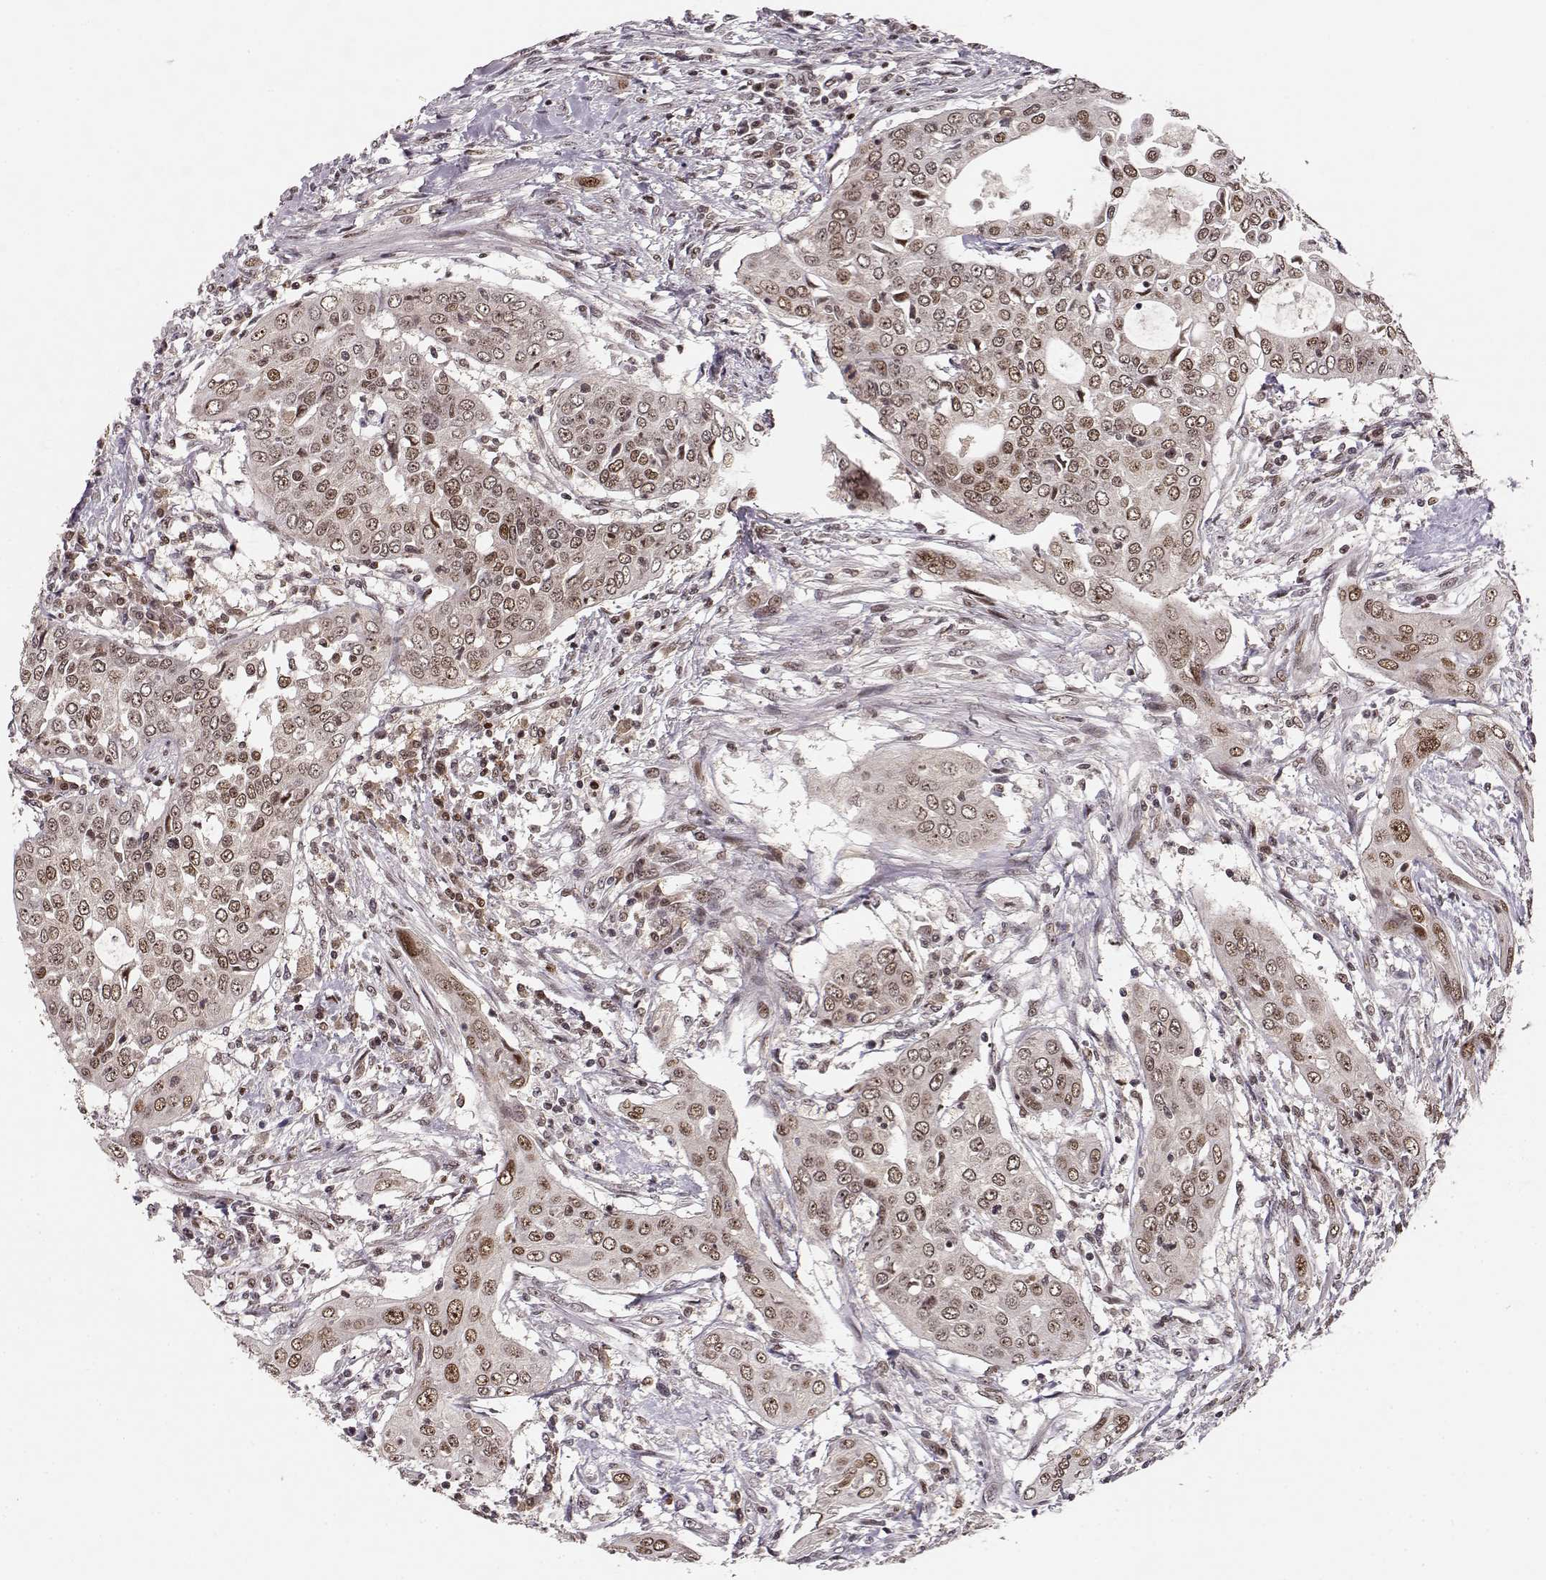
{"staining": {"intensity": "strong", "quantity": "25%-75%", "location": "nuclear"}, "tissue": "urothelial cancer", "cell_type": "Tumor cells", "image_type": "cancer", "snomed": [{"axis": "morphology", "description": "Urothelial carcinoma, High grade"}, {"axis": "topography", "description": "Urinary bladder"}], "caption": "Protein analysis of urothelial carcinoma (high-grade) tissue demonstrates strong nuclear positivity in about 25%-75% of tumor cells.", "gene": "CSNK2A1", "patient": {"sex": "male", "age": 82}}